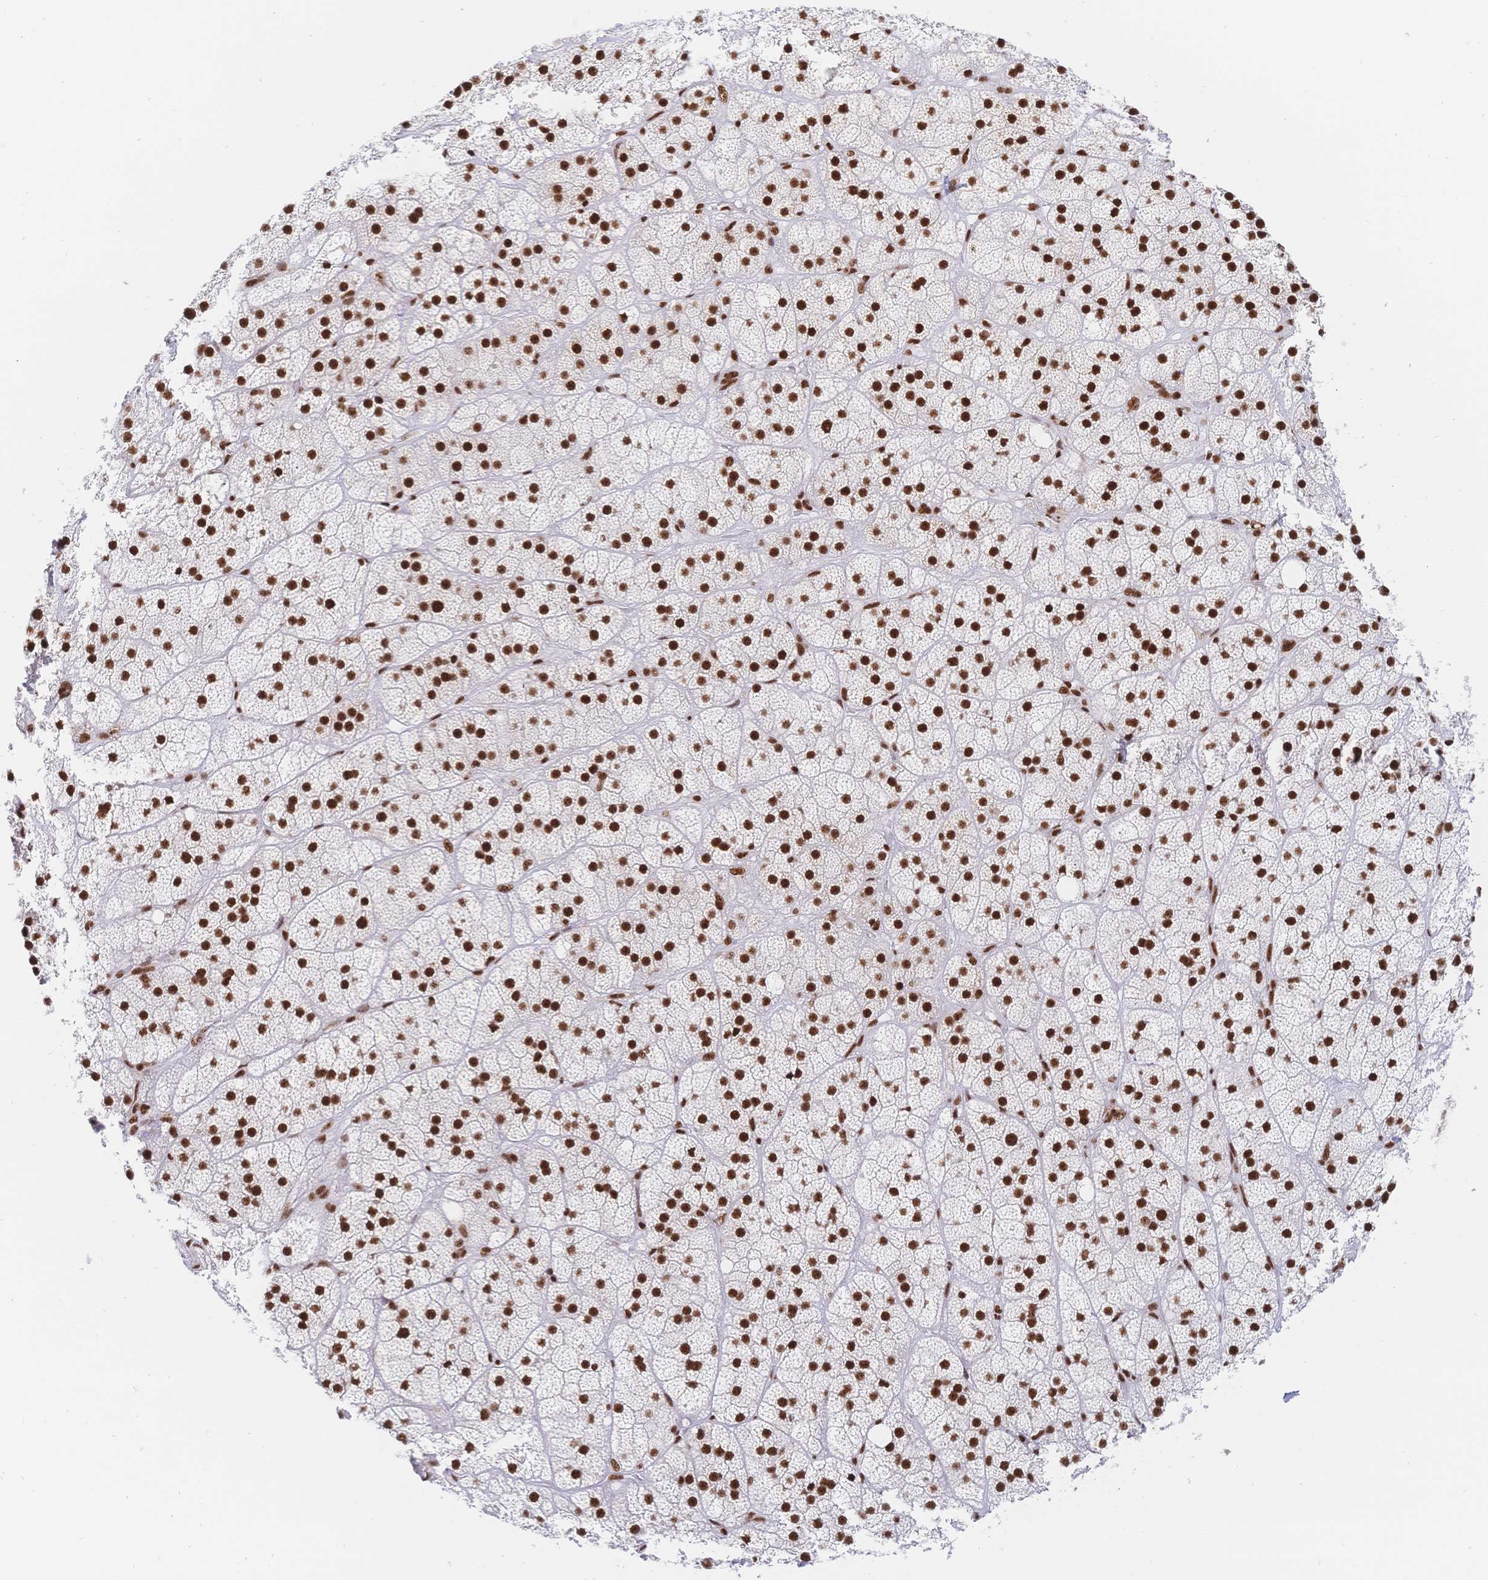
{"staining": {"intensity": "strong", "quantity": ">75%", "location": "nuclear"}, "tissue": "adrenal gland", "cell_type": "Glandular cells", "image_type": "normal", "snomed": [{"axis": "morphology", "description": "Normal tissue, NOS"}, {"axis": "topography", "description": "Adrenal gland"}], "caption": "Brown immunohistochemical staining in normal adrenal gland demonstrates strong nuclear expression in about >75% of glandular cells.", "gene": "SRSF1", "patient": {"sex": "male", "age": 57}}